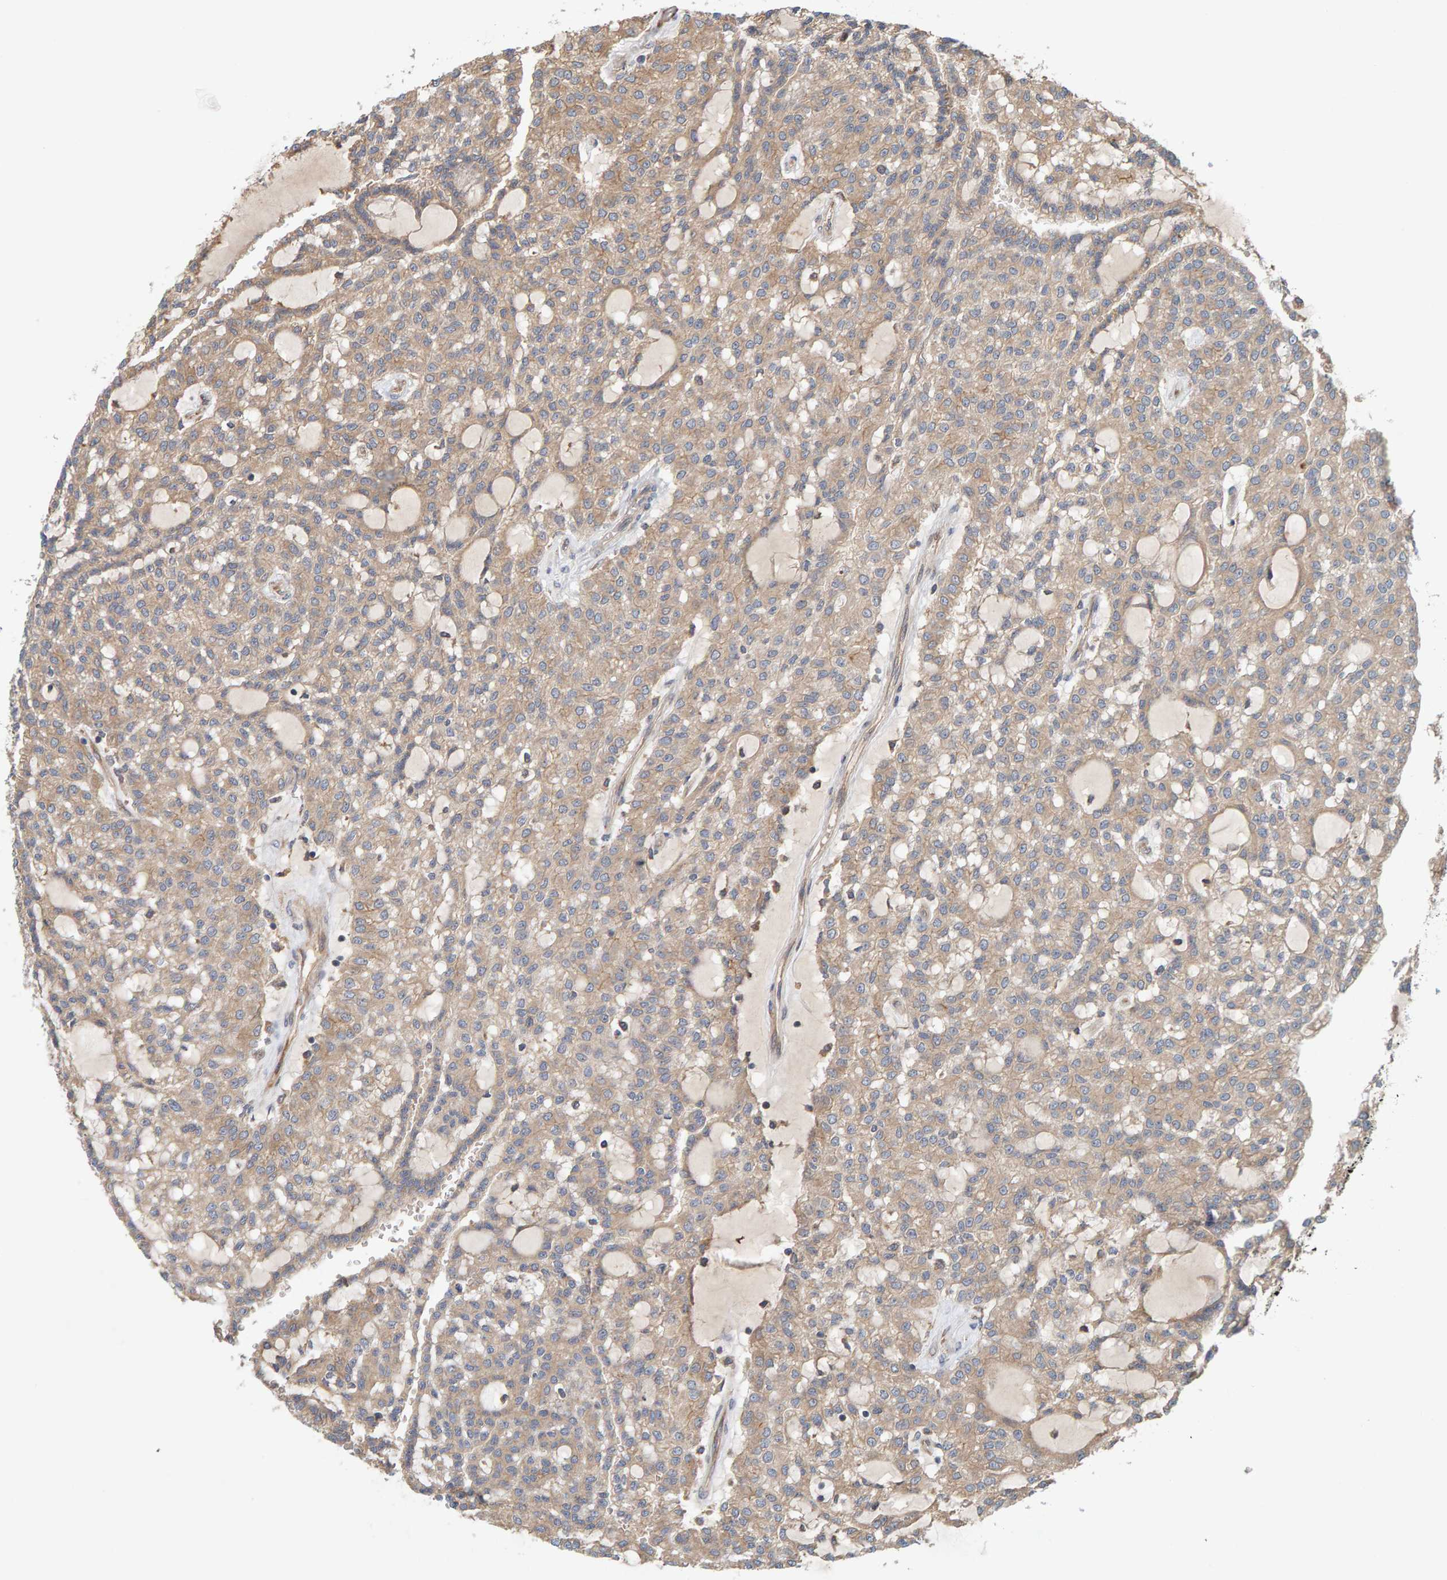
{"staining": {"intensity": "moderate", "quantity": ">75%", "location": "cytoplasmic/membranous"}, "tissue": "renal cancer", "cell_type": "Tumor cells", "image_type": "cancer", "snomed": [{"axis": "morphology", "description": "Adenocarcinoma, NOS"}, {"axis": "topography", "description": "Kidney"}], "caption": "Immunohistochemistry (IHC) micrograph of human adenocarcinoma (renal) stained for a protein (brown), which reveals medium levels of moderate cytoplasmic/membranous staining in about >75% of tumor cells.", "gene": "BAIAP2", "patient": {"sex": "male", "age": 63}}